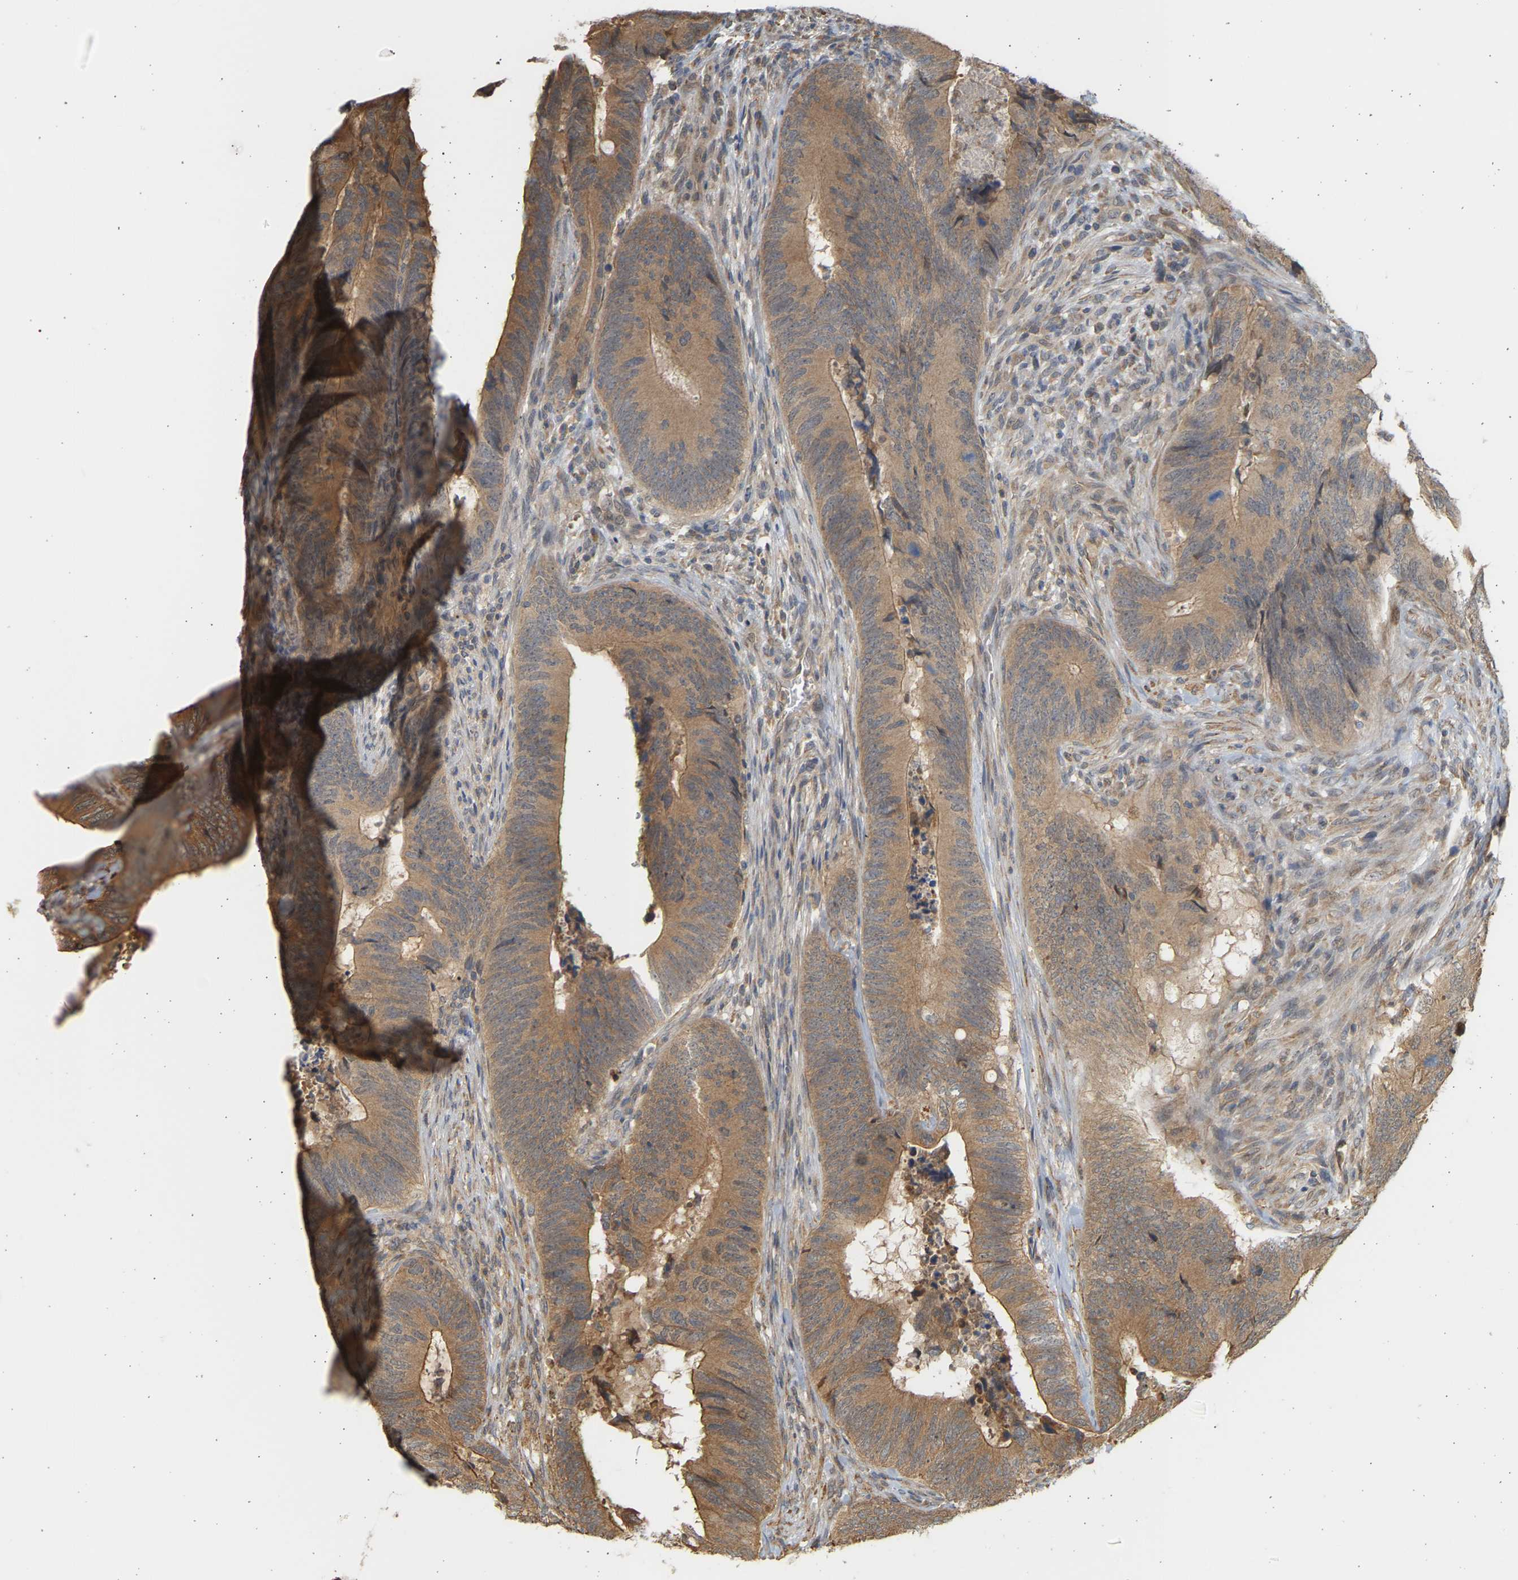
{"staining": {"intensity": "moderate", "quantity": ">75%", "location": "cytoplasmic/membranous"}, "tissue": "colorectal cancer", "cell_type": "Tumor cells", "image_type": "cancer", "snomed": [{"axis": "morphology", "description": "Normal tissue, NOS"}, {"axis": "morphology", "description": "Adenocarcinoma, NOS"}, {"axis": "topography", "description": "Colon"}], "caption": "A histopathology image of colorectal adenocarcinoma stained for a protein reveals moderate cytoplasmic/membranous brown staining in tumor cells.", "gene": "B4GALT6", "patient": {"sex": "male", "age": 56}}